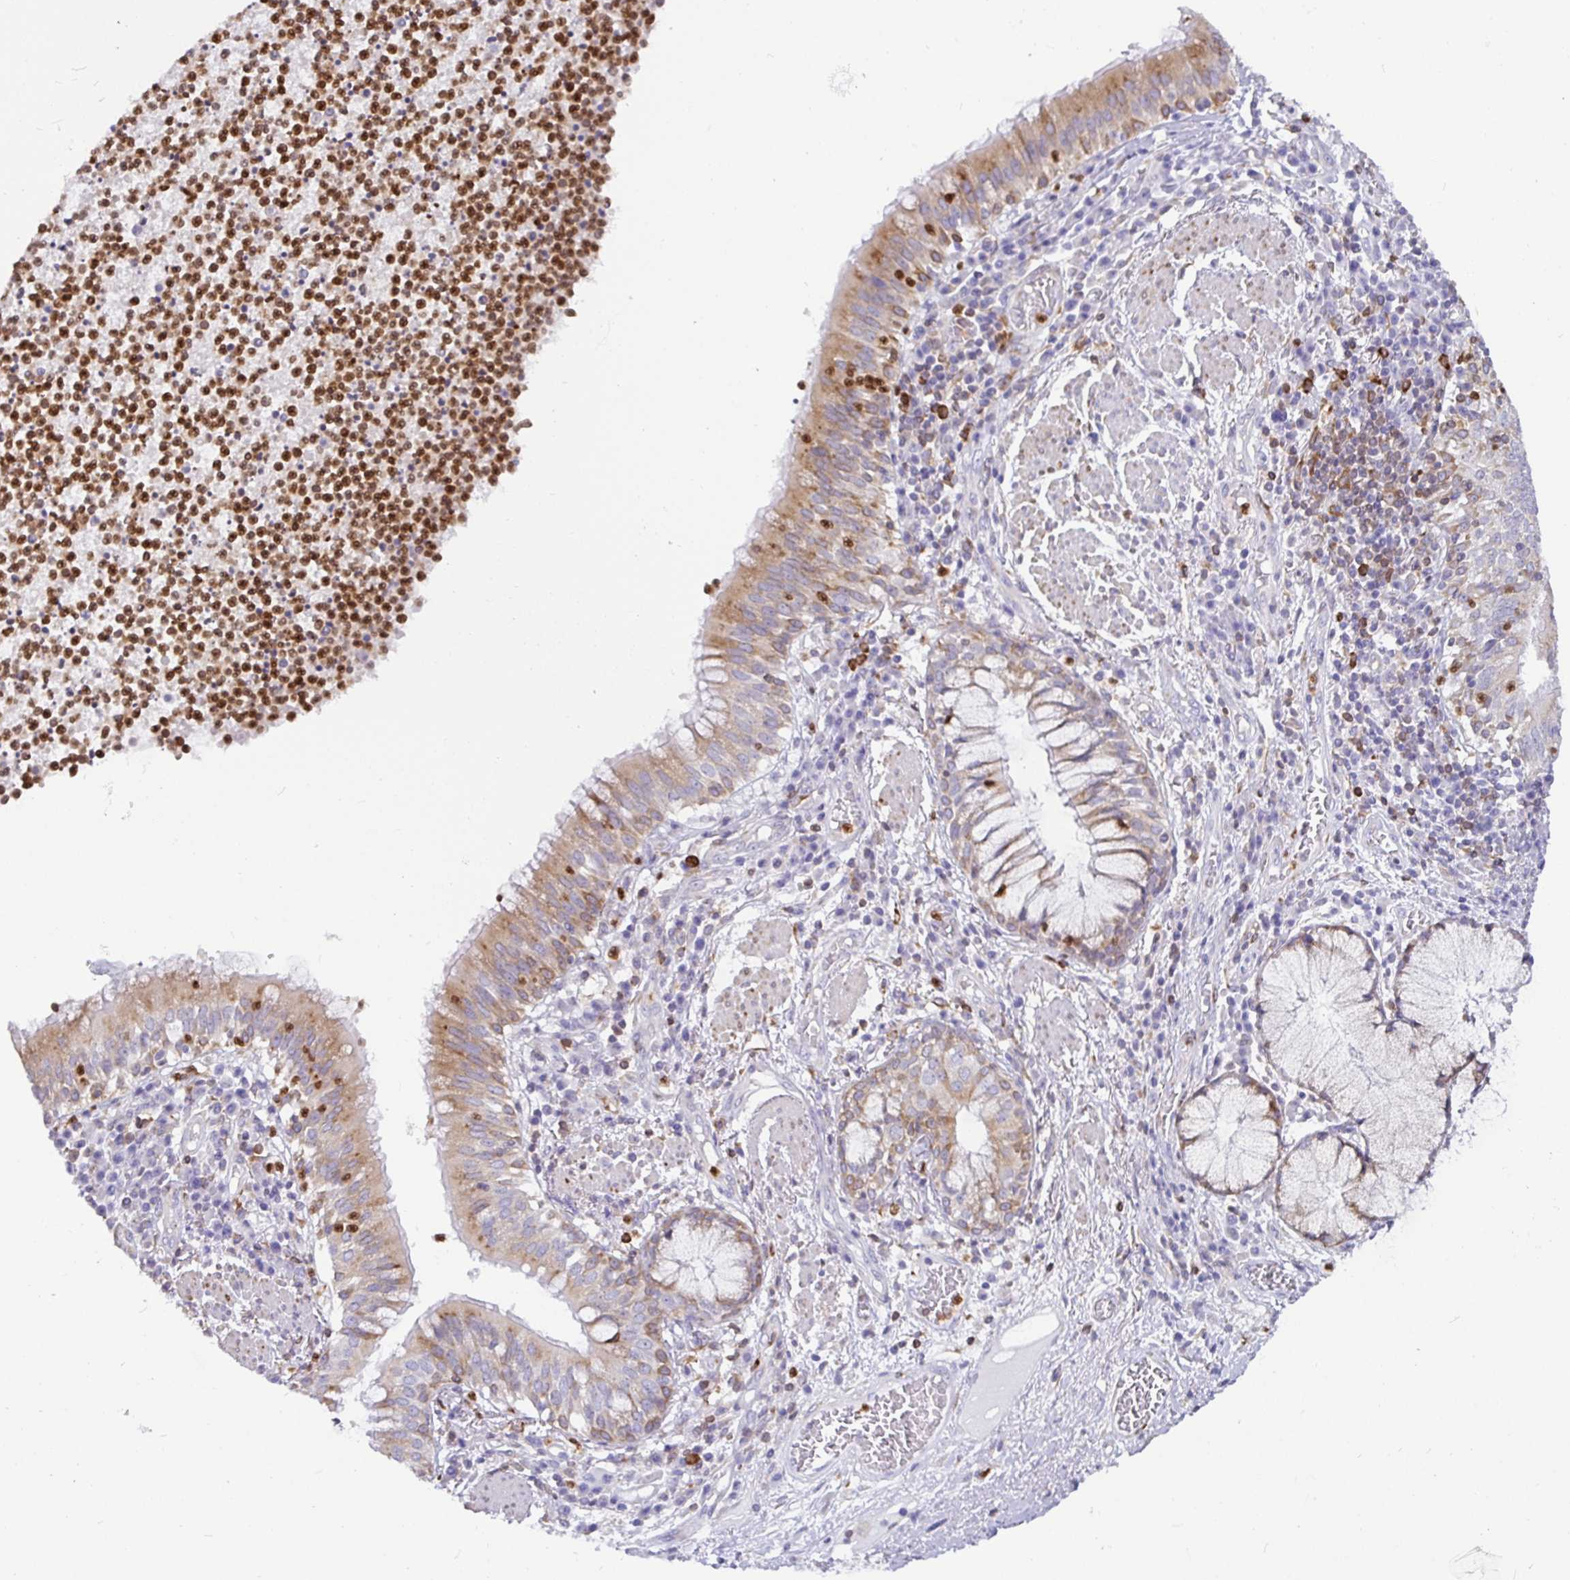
{"staining": {"intensity": "moderate", "quantity": ">75%", "location": "cytoplasmic/membranous"}, "tissue": "bronchus", "cell_type": "Respiratory epithelial cells", "image_type": "normal", "snomed": [{"axis": "morphology", "description": "Normal tissue, NOS"}, {"axis": "topography", "description": "Lymph node"}, {"axis": "topography", "description": "Bronchus"}], "caption": "The histopathology image exhibits staining of normal bronchus, revealing moderate cytoplasmic/membranous protein expression (brown color) within respiratory epithelial cells. (DAB (3,3'-diaminobenzidine) = brown stain, brightfield microscopy at high magnification).", "gene": "TP53I11", "patient": {"sex": "male", "age": 56}}